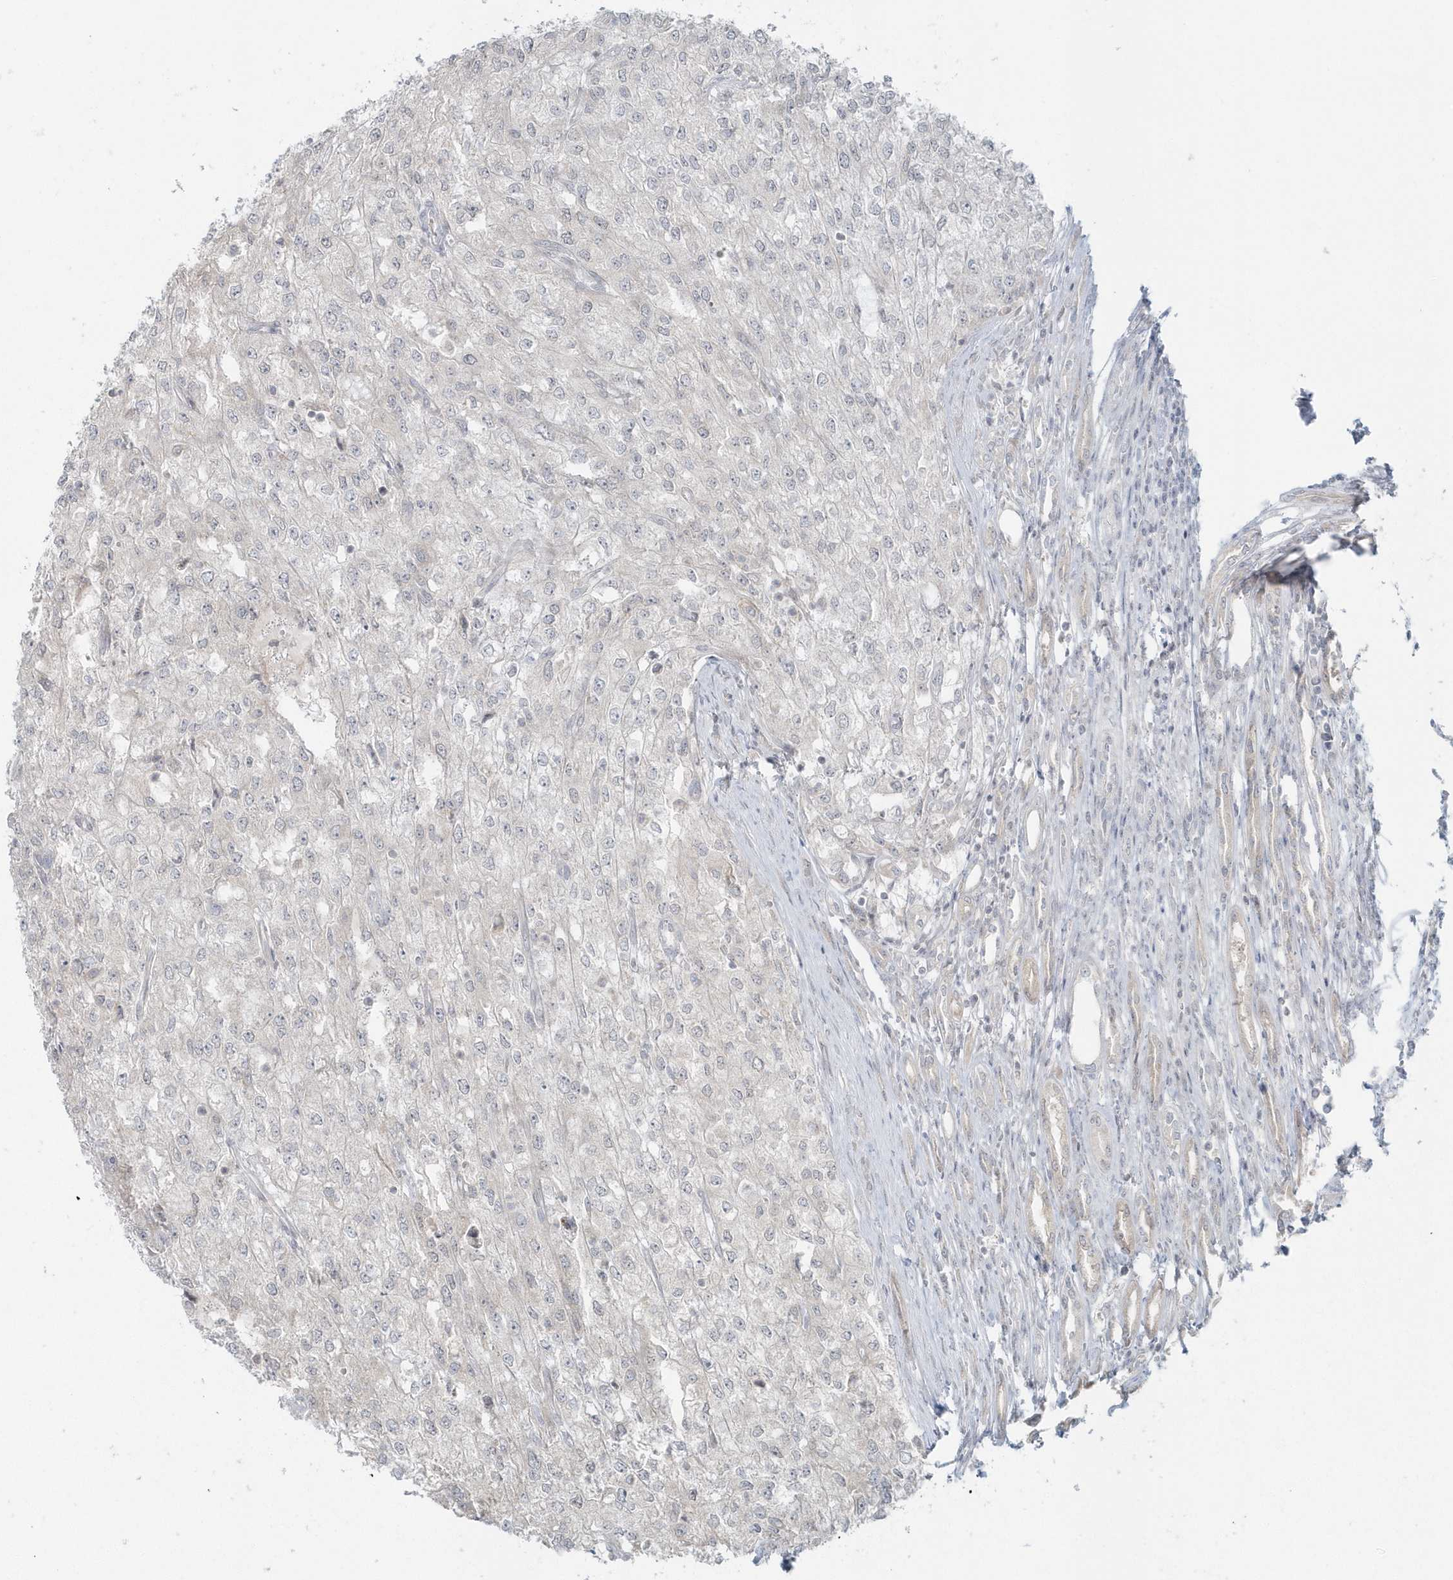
{"staining": {"intensity": "negative", "quantity": "none", "location": "none"}, "tissue": "renal cancer", "cell_type": "Tumor cells", "image_type": "cancer", "snomed": [{"axis": "morphology", "description": "Adenocarcinoma, NOS"}, {"axis": "topography", "description": "Kidney"}], "caption": "A high-resolution micrograph shows immunohistochemistry (IHC) staining of renal cancer, which displays no significant staining in tumor cells.", "gene": "BLTP3A", "patient": {"sex": "female", "age": 54}}